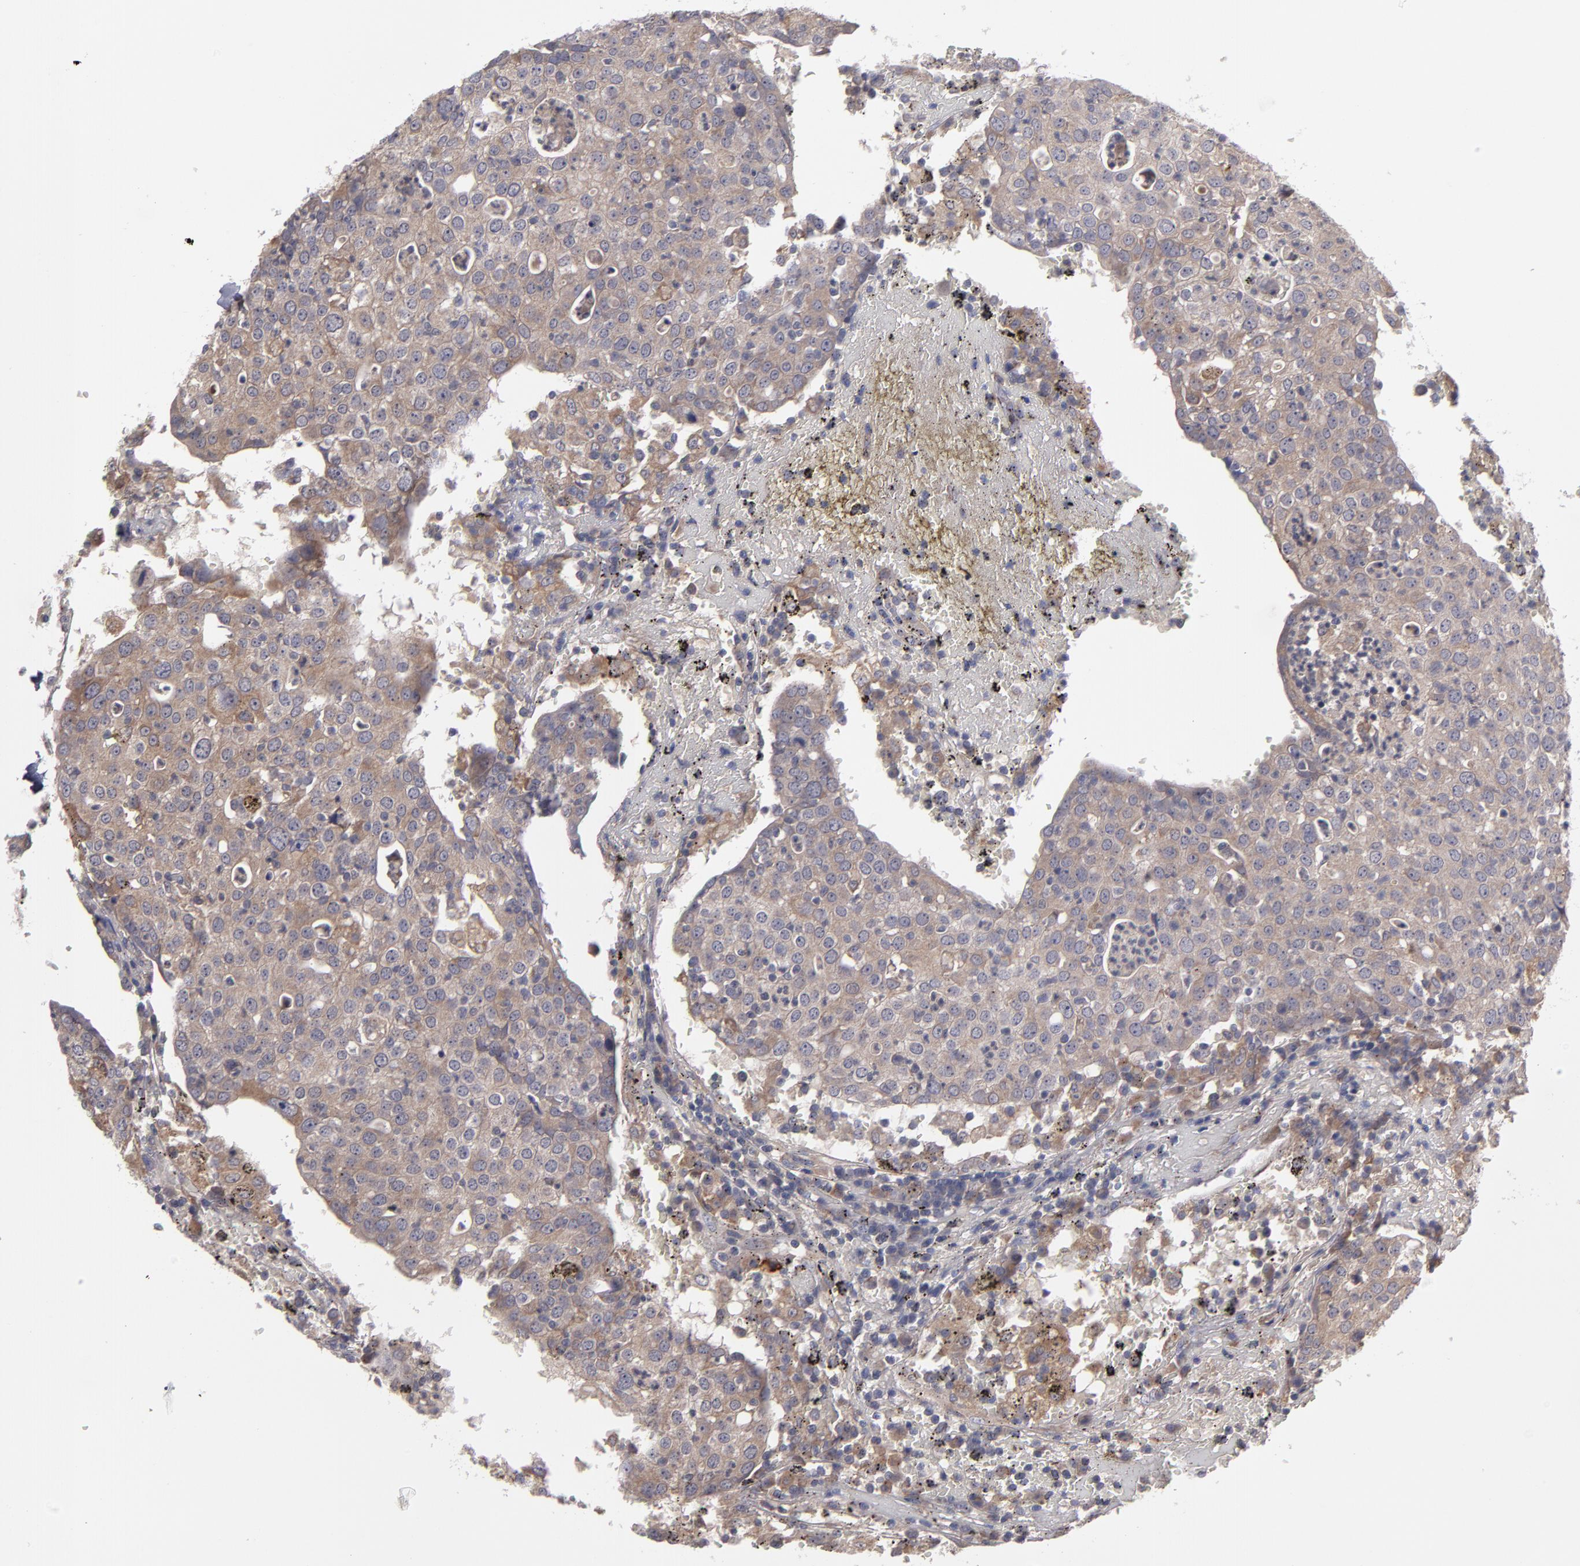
{"staining": {"intensity": "weak", "quantity": ">75%", "location": "cytoplasmic/membranous"}, "tissue": "head and neck cancer", "cell_type": "Tumor cells", "image_type": "cancer", "snomed": [{"axis": "morphology", "description": "Adenocarcinoma, NOS"}, {"axis": "topography", "description": "Salivary gland"}, {"axis": "topography", "description": "Head-Neck"}], "caption": "Head and neck adenocarcinoma tissue reveals weak cytoplasmic/membranous staining in approximately >75% of tumor cells, visualized by immunohistochemistry.", "gene": "MMP11", "patient": {"sex": "female", "age": 65}}